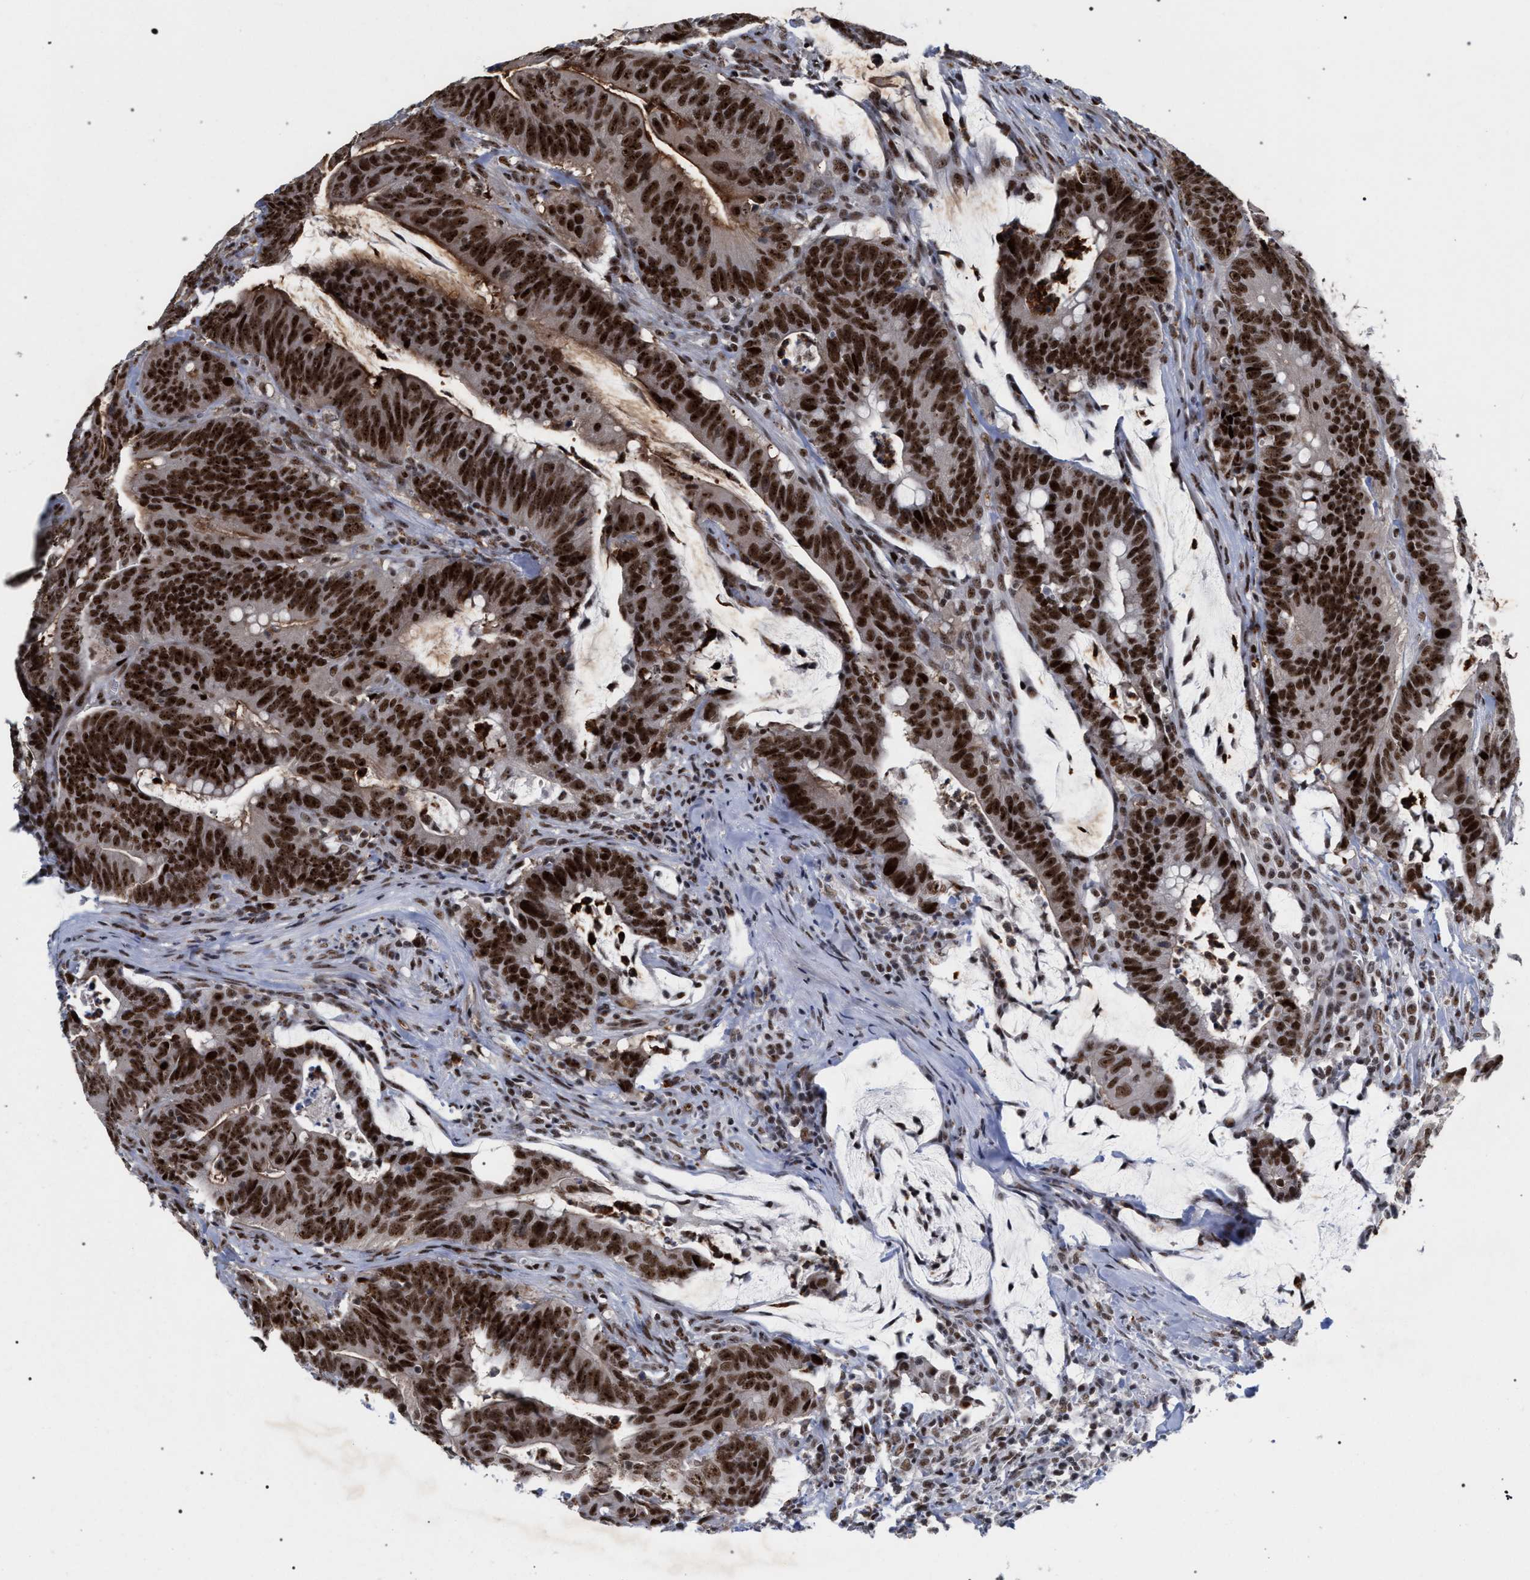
{"staining": {"intensity": "strong", "quantity": ">75%", "location": "nuclear"}, "tissue": "colorectal cancer", "cell_type": "Tumor cells", "image_type": "cancer", "snomed": [{"axis": "morphology", "description": "Adenocarcinoma, NOS"}, {"axis": "topography", "description": "Colon"}], "caption": "A brown stain highlights strong nuclear staining of a protein in human colorectal cancer (adenocarcinoma) tumor cells.", "gene": "SCAF4", "patient": {"sex": "male", "age": 45}}